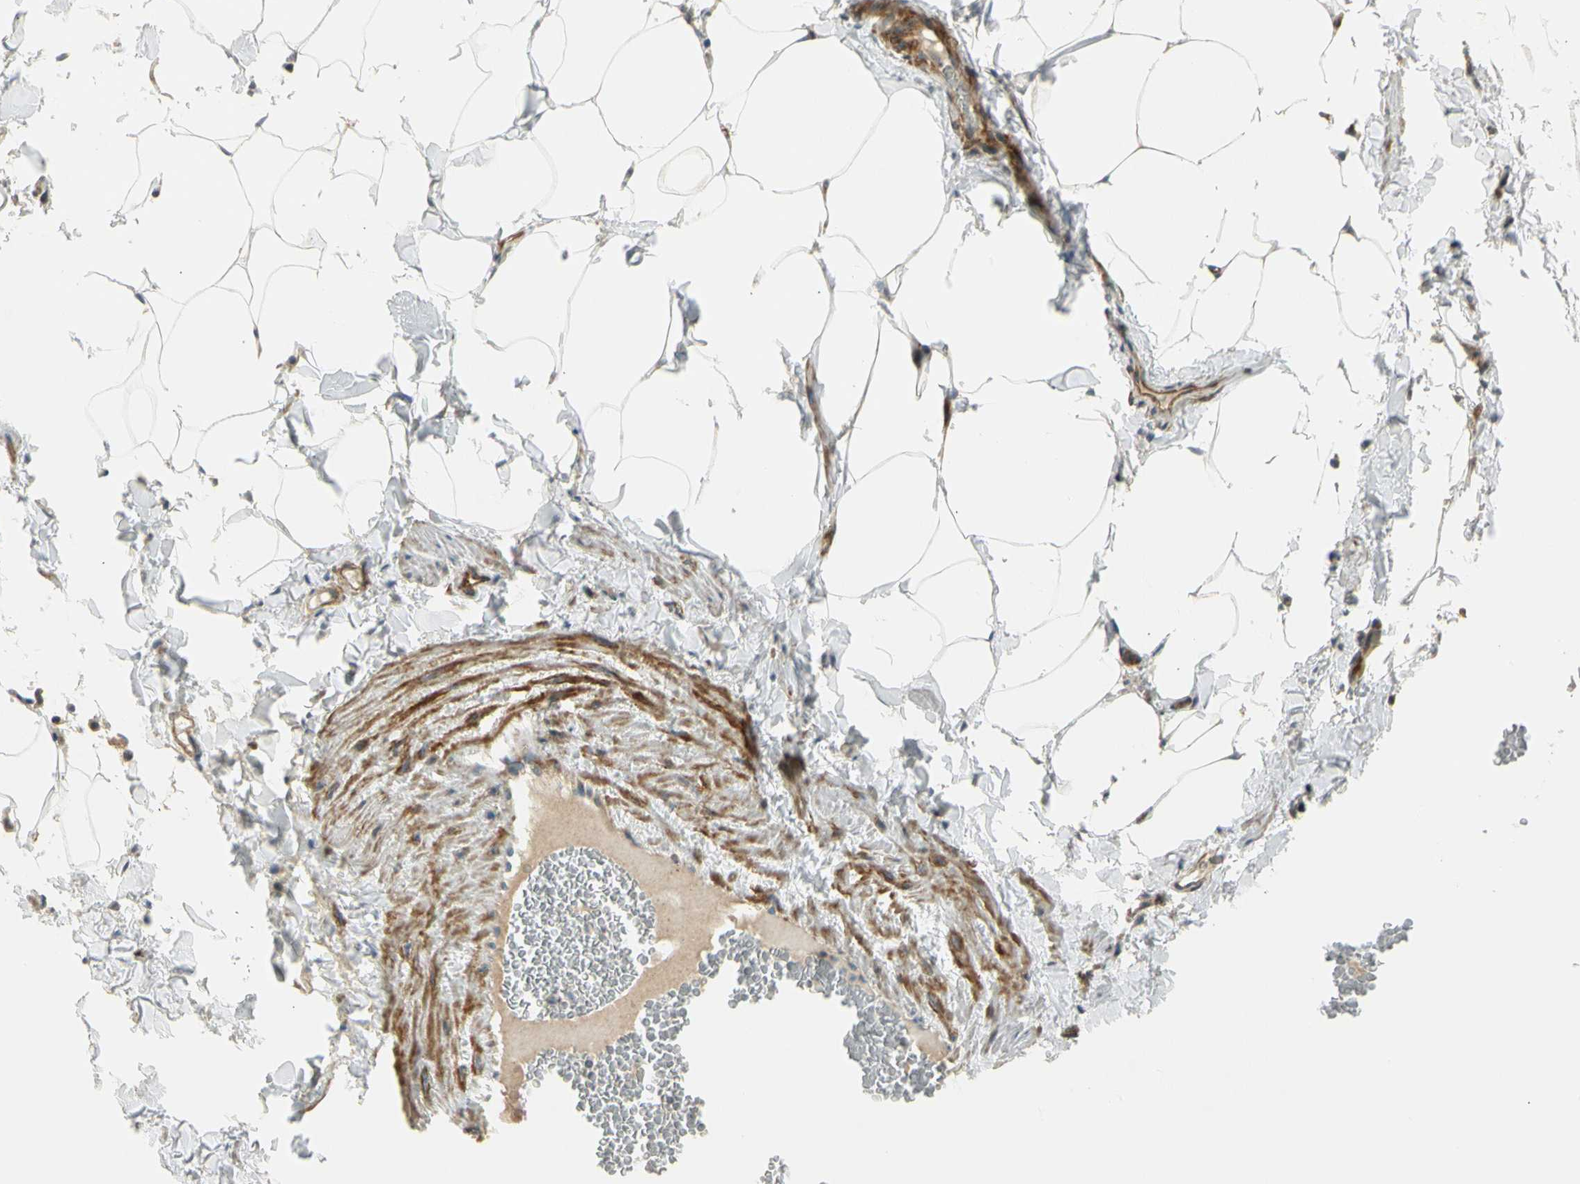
{"staining": {"intensity": "negative", "quantity": "none", "location": "none"}, "tissue": "adipose tissue", "cell_type": "Adipocytes", "image_type": "normal", "snomed": [{"axis": "morphology", "description": "Normal tissue, NOS"}, {"axis": "topography", "description": "Vascular tissue"}], "caption": "Immunohistochemistry (IHC) image of benign human adipose tissue stained for a protein (brown), which demonstrates no expression in adipocytes. (Immunohistochemistry, brightfield microscopy, high magnification).", "gene": "ADGRA3", "patient": {"sex": "male", "age": 41}}